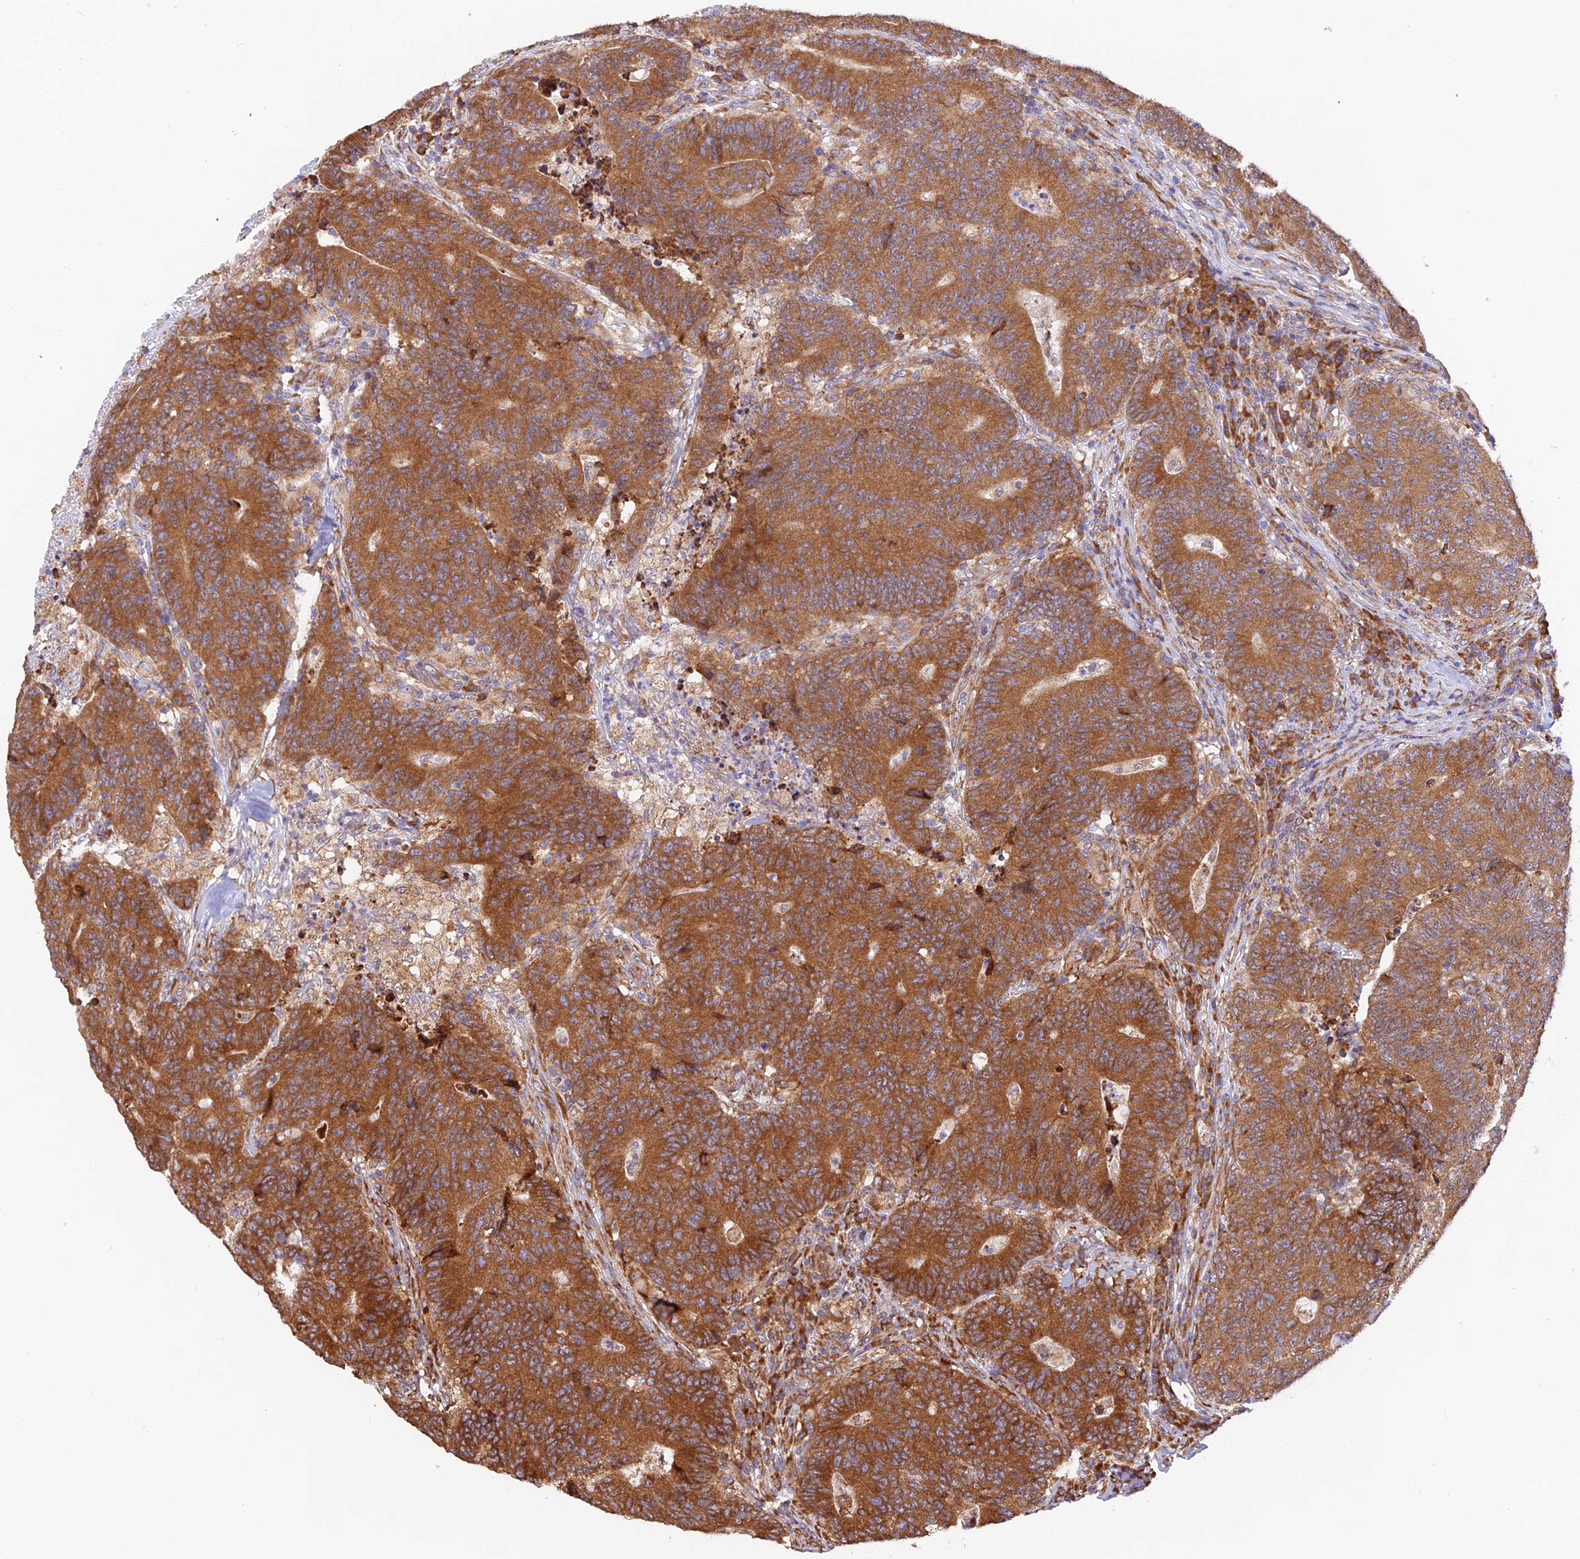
{"staining": {"intensity": "strong", "quantity": ">75%", "location": "cytoplasmic/membranous"}, "tissue": "colorectal cancer", "cell_type": "Tumor cells", "image_type": "cancer", "snomed": [{"axis": "morphology", "description": "Adenocarcinoma, NOS"}, {"axis": "topography", "description": "Colon"}], "caption": "Colorectal cancer was stained to show a protein in brown. There is high levels of strong cytoplasmic/membranous staining in about >75% of tumor cells.", "gene": "RPL5", "patient": {"sex": "female", "age": 75}}